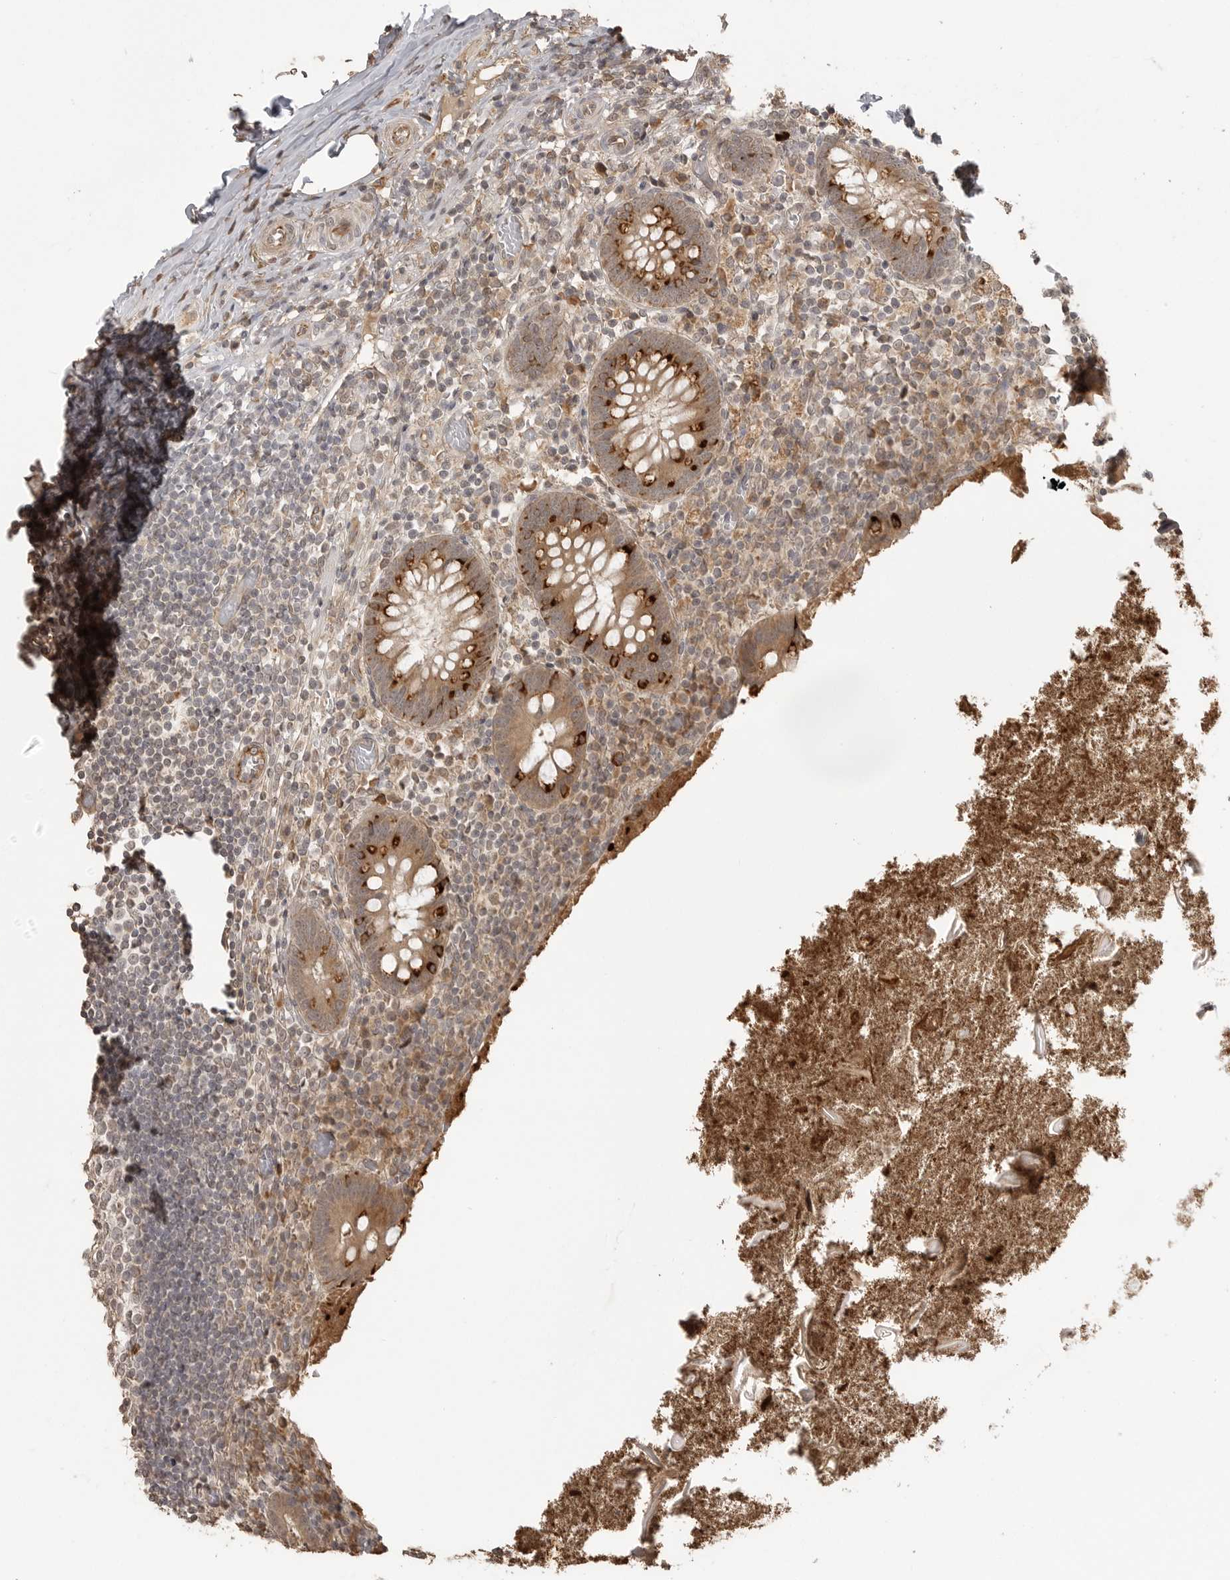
{"staining": {"intensity": "moderate", "quantity": ">75%", "location": "cytoplasmic/membranous"}, "tissue": "appendix", "cell_type": "Glandular cells", "image_type": "normal", "snomed": [{"axis": "morphology", "description": "Normal tissue, NOS"}, {"axis": "topography", "description": "Appendix"}], "caption": "High-power microscopy captured an IHC image of unremarkable appendix, revealing moderate cytoplasmic/membranous staining in approximately >75% of glandular cells.", "gene": "SMG8", "patient": {"sex": "female", "age": 17}}